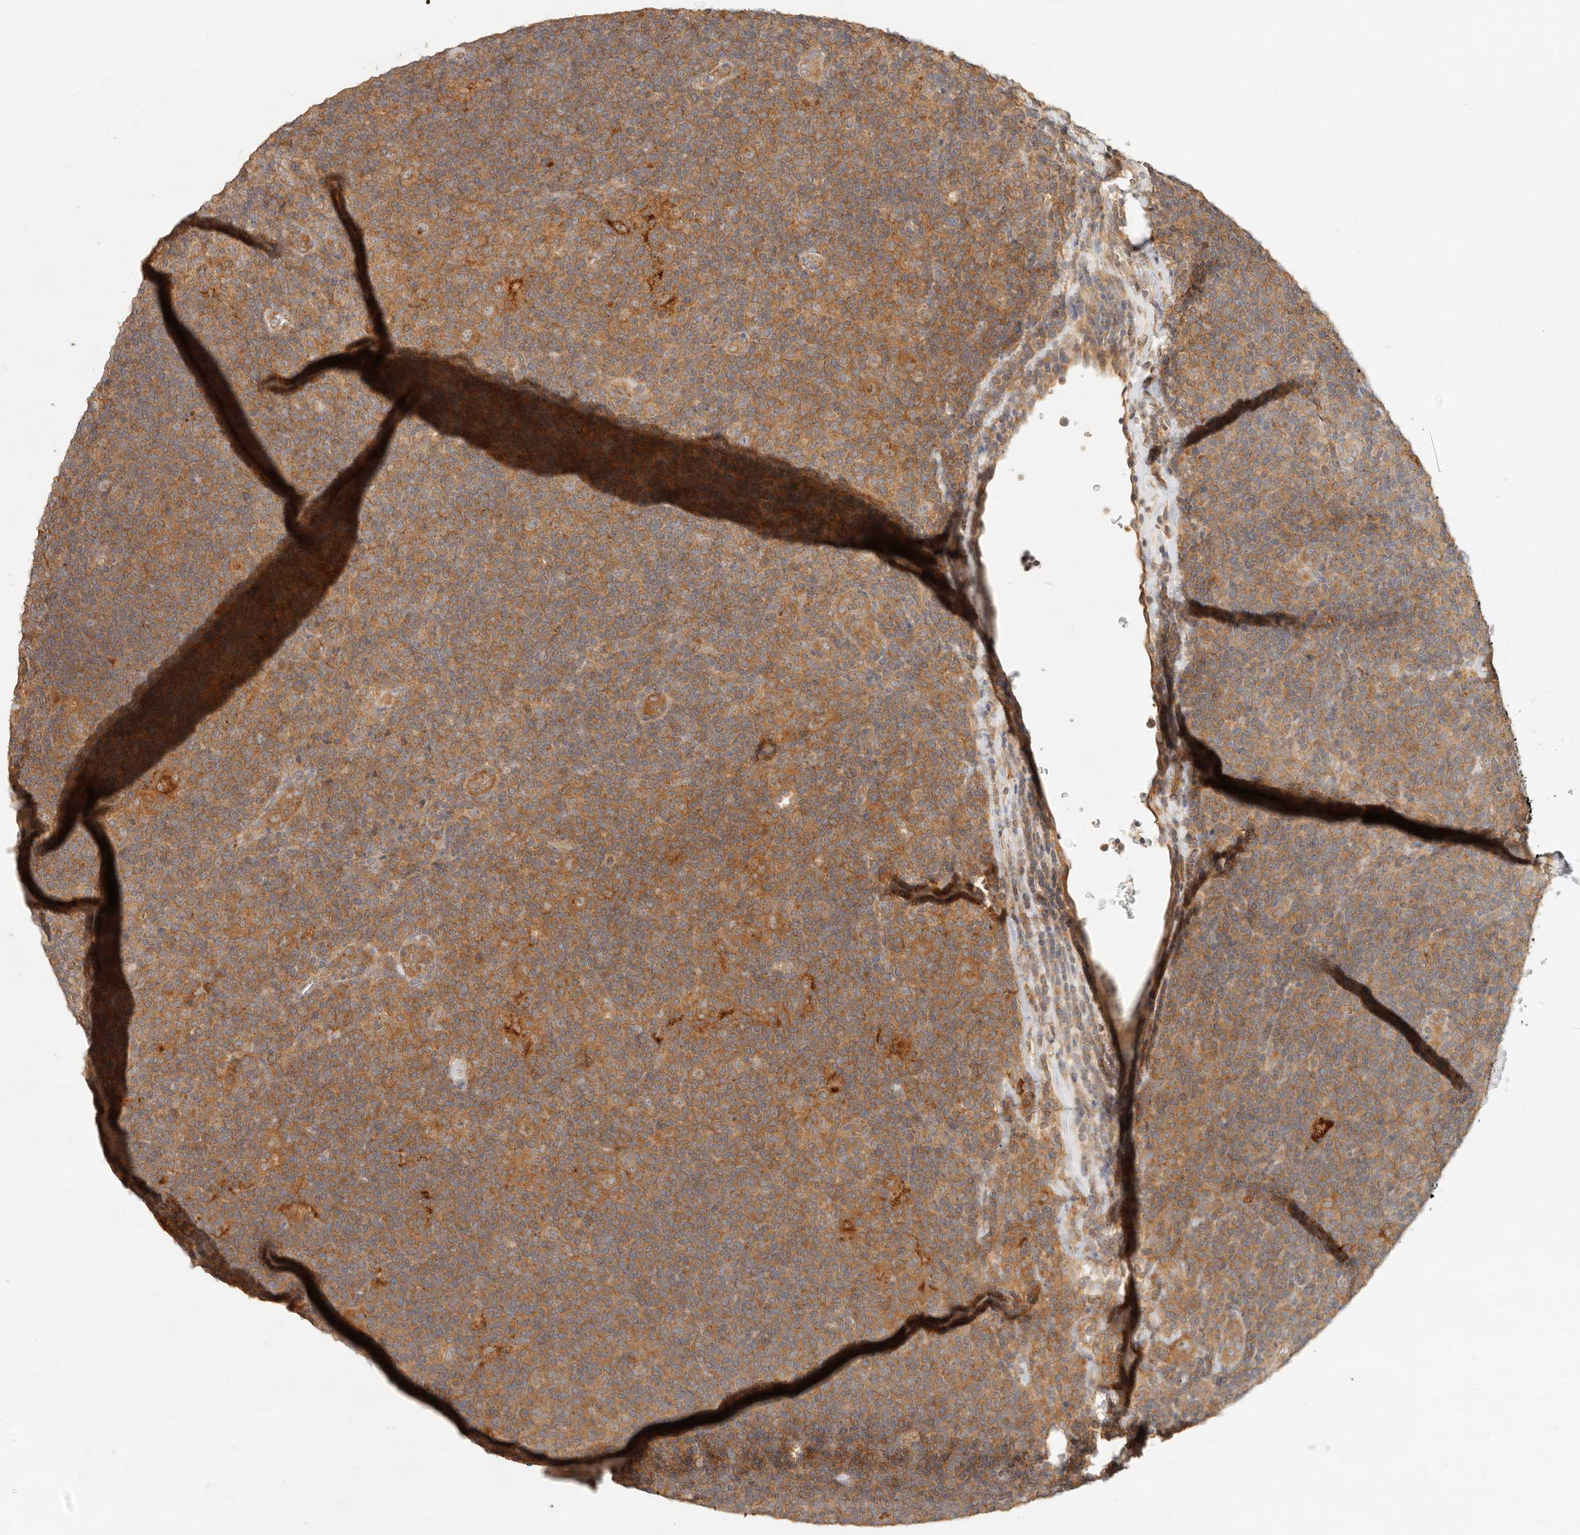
{"staining": {"intensity": "moderate", "quantity": ">75%", "location": "cytoplasmic/membranous"}, "tissue": "lymphoma", "cell_type": "Tumor cells", "image_type": "cancer", "snomed": [{"axis": "morphology", "description": "Hodgkin's disease, NOS"}, {"axis": "topography", "description": "Lymph node"}], "caption": "Tumor cells display medium levels of moderate cytoplasmic/membranous staining in approximately >75% of cells in human Hodgkin's disease.", "gene": "HECTD3", "patient": {"sex": "female", "age": 57}}